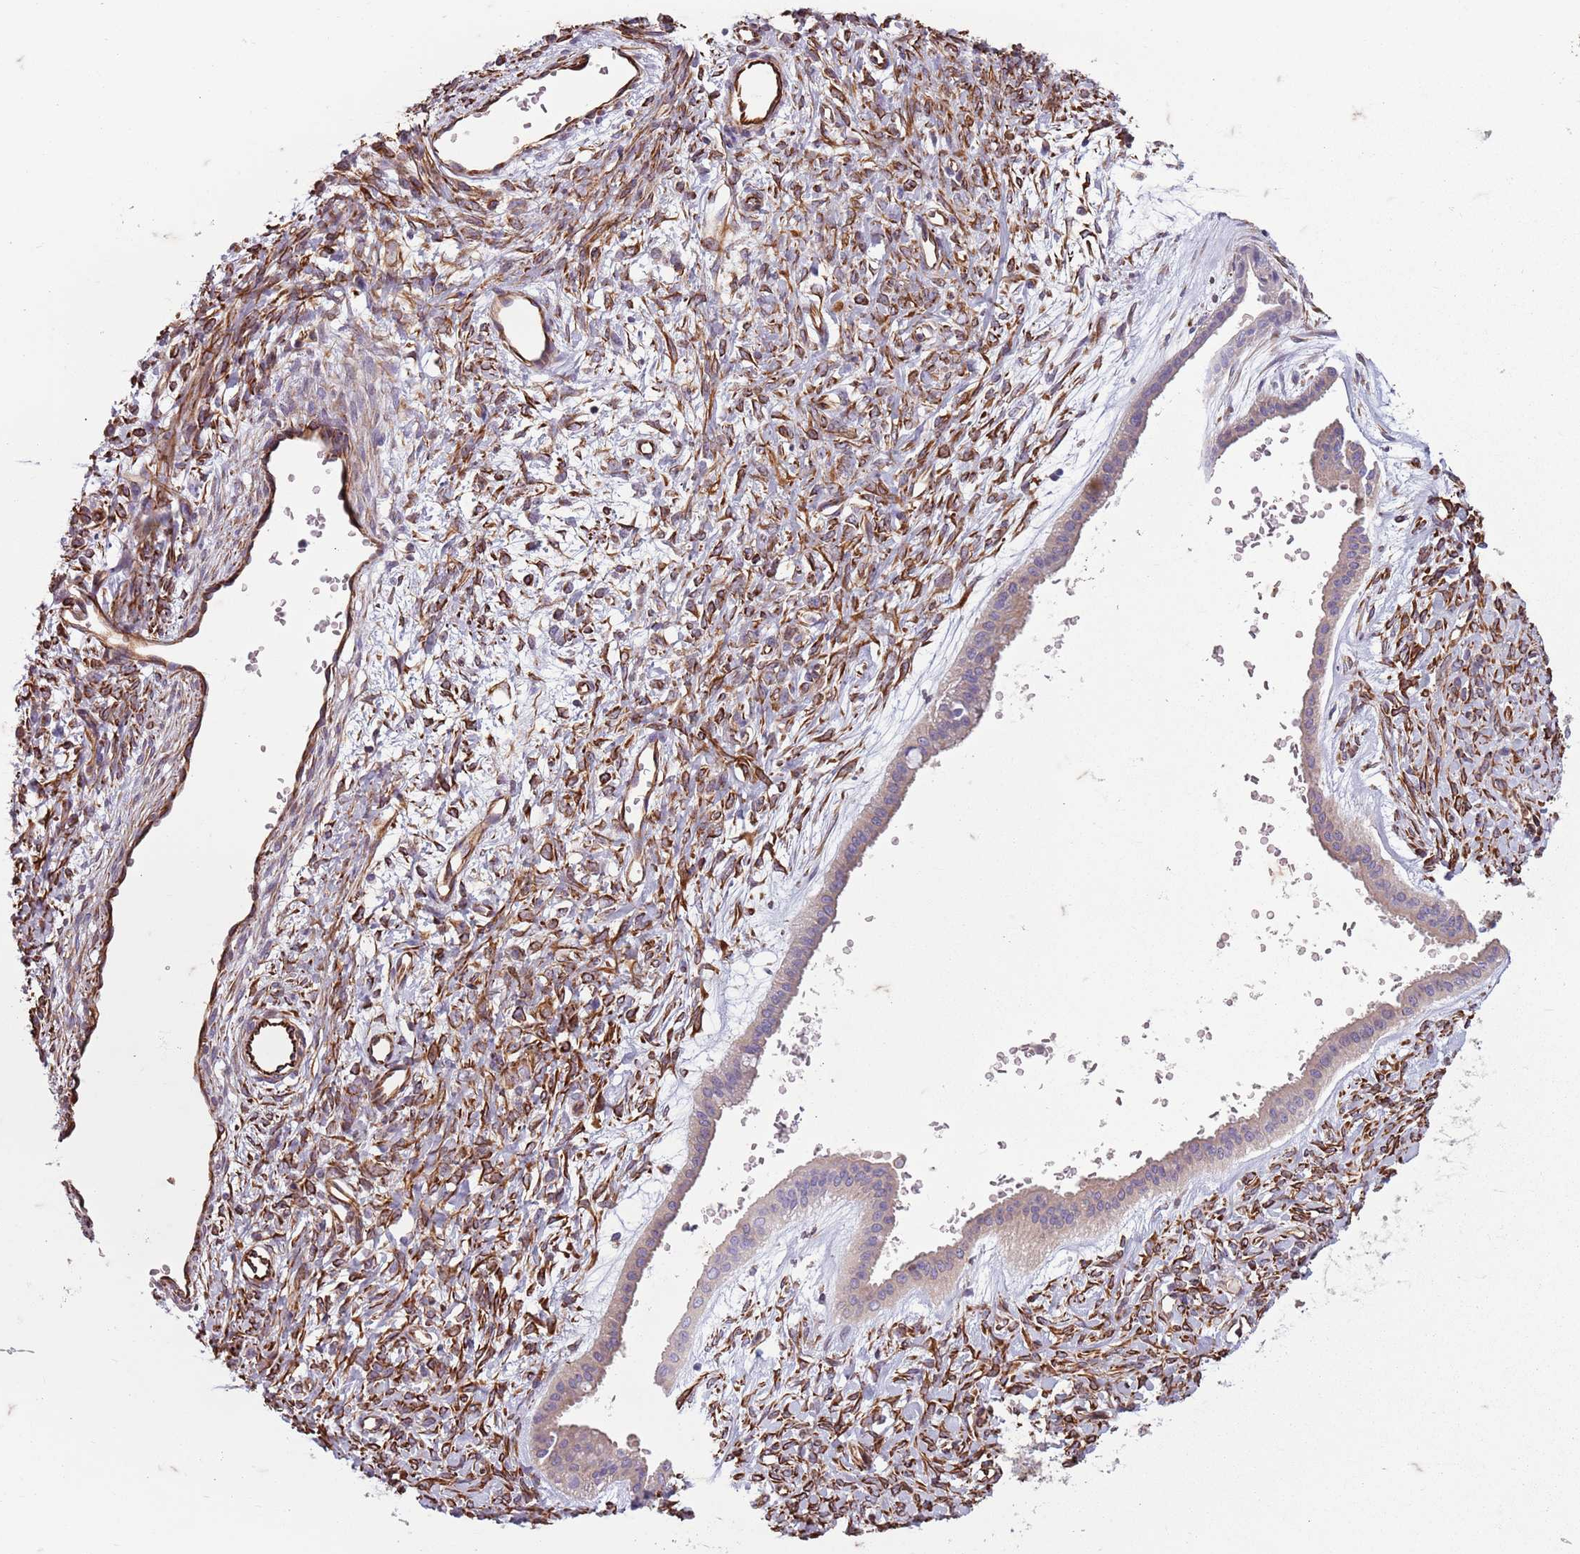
{"staining": {"intensity": "weak", "quantity": "25%-75%", "location": "cytoplasmic/membranous"}, "tissue": "ovarian cancer", "cell_type": "Tumor cells", "image_type": "cancer", "snomed": [{"axis": "morphology", "description": "Cystadenocarcinoma, mucinous, NOS"}, {"axis": "topography", "description": "Ovary"}], "caption": "High-magnification brightfield microscopy of ovarian cancer stained with DAB (brown) and counterstained with hematoxylin (blue). tumor cells exhibit weak cytoplasmic/membranous staining is seen in approximately25%-75% of cells.", "gene": "TAS2R38", "patient": {"sex": "female", "age": 73}}